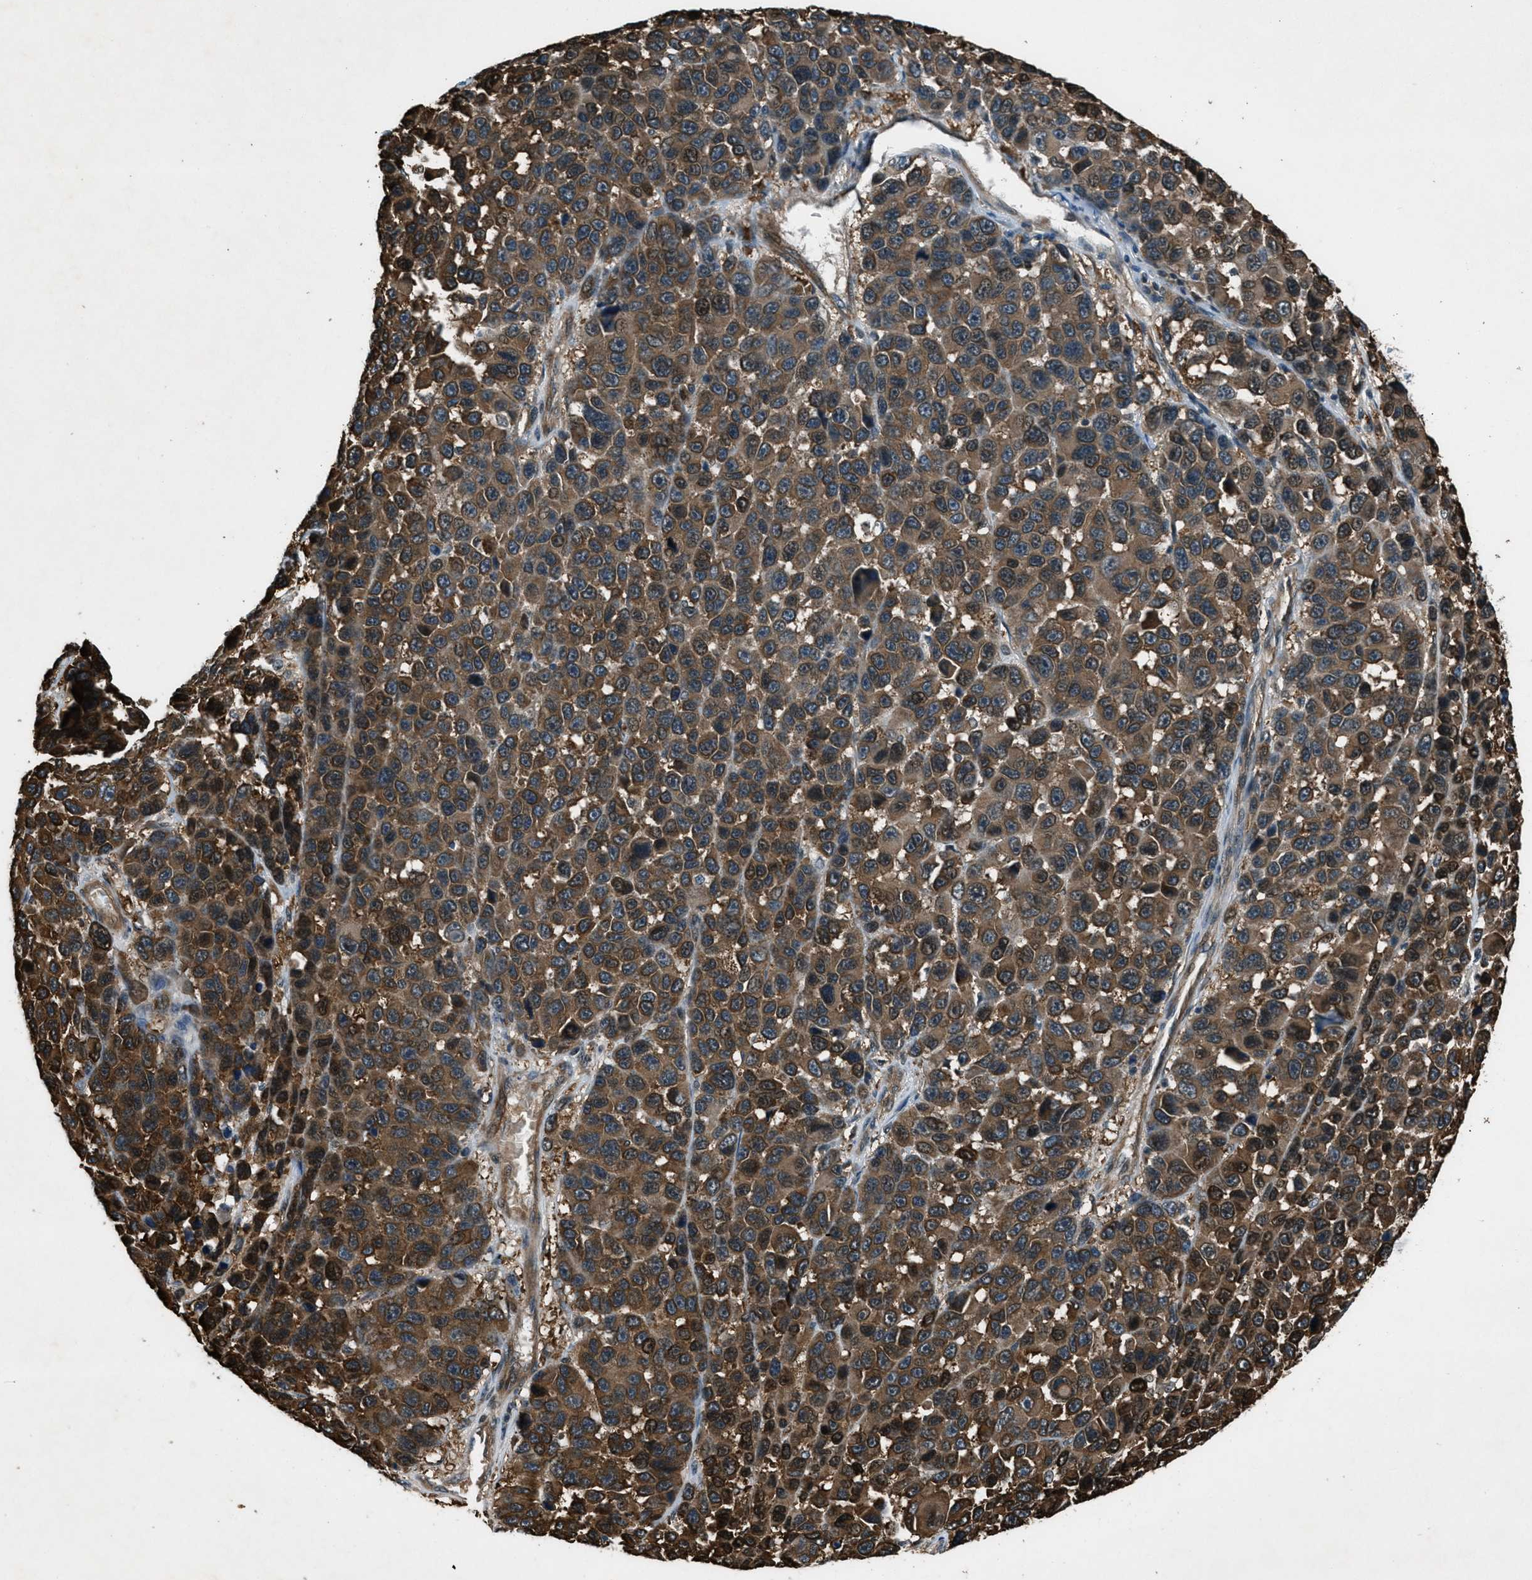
{"staining": {"intensity": "moderate", "quantity": ">75%", "location": "cytoplasmic/membranous"}, "tissue": "melanoma", "cell_type": "Tumor cells", "image_type": "cancer", "snomed": [{"axis": "morphology", "description": "Malignant melanoma, NOS"}, {"axis": "topography", "description": "Skin"}], "caption": "This image demonstrates IHC staining of human malignant melanoma, with medium moderate cytoplasmic/membranous expression in approximately >75% of tumor cells.", "gene": "EPSTI1", "patient": {"sex": "male", "age": 53}}